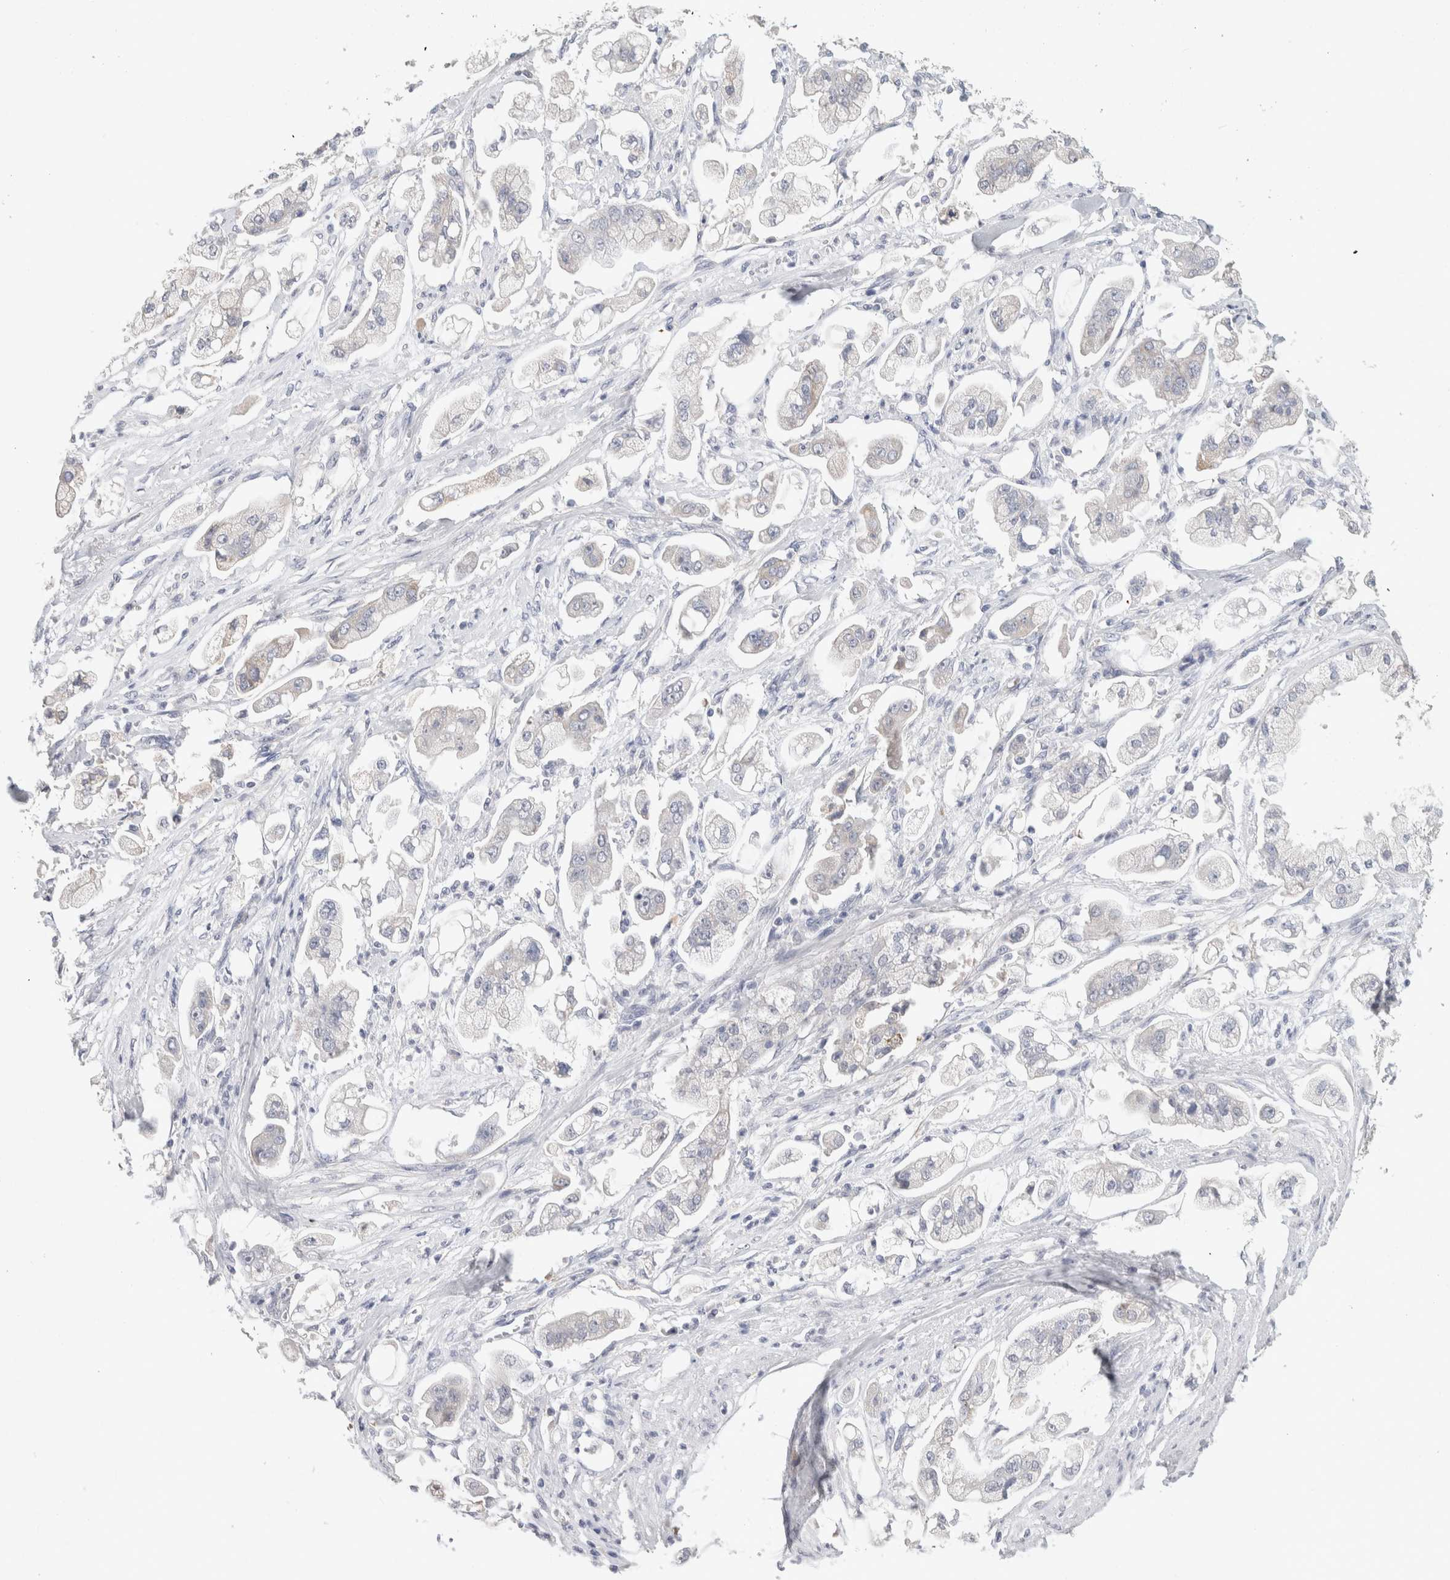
{"staining": {"intensity": "negative", "quantity": "none", "location": "none"}, "tissue": "stomach cancer", "cell_type": "Tumor cells", "image_type": "cancer", "snomed": [{"axis": "morphology", "description": "Adenocarcinoma, NOS"}, {"axis": "topography", "description": "Stomach"}], "caption": "An immunohistochemistry histopathology image of stomach cancer (adenocarcinoma) is shown. There is no staining in tumor cells of stomach cancer (adenocarcinoma). The staining was performed using DAB to visualize the protein expression in brown, while the nuclei were stained in blue with hematoxylin (Magnification: 20x).", "gene": "SCGB1A1", "patient": {"sex": "male", "age": 62}}